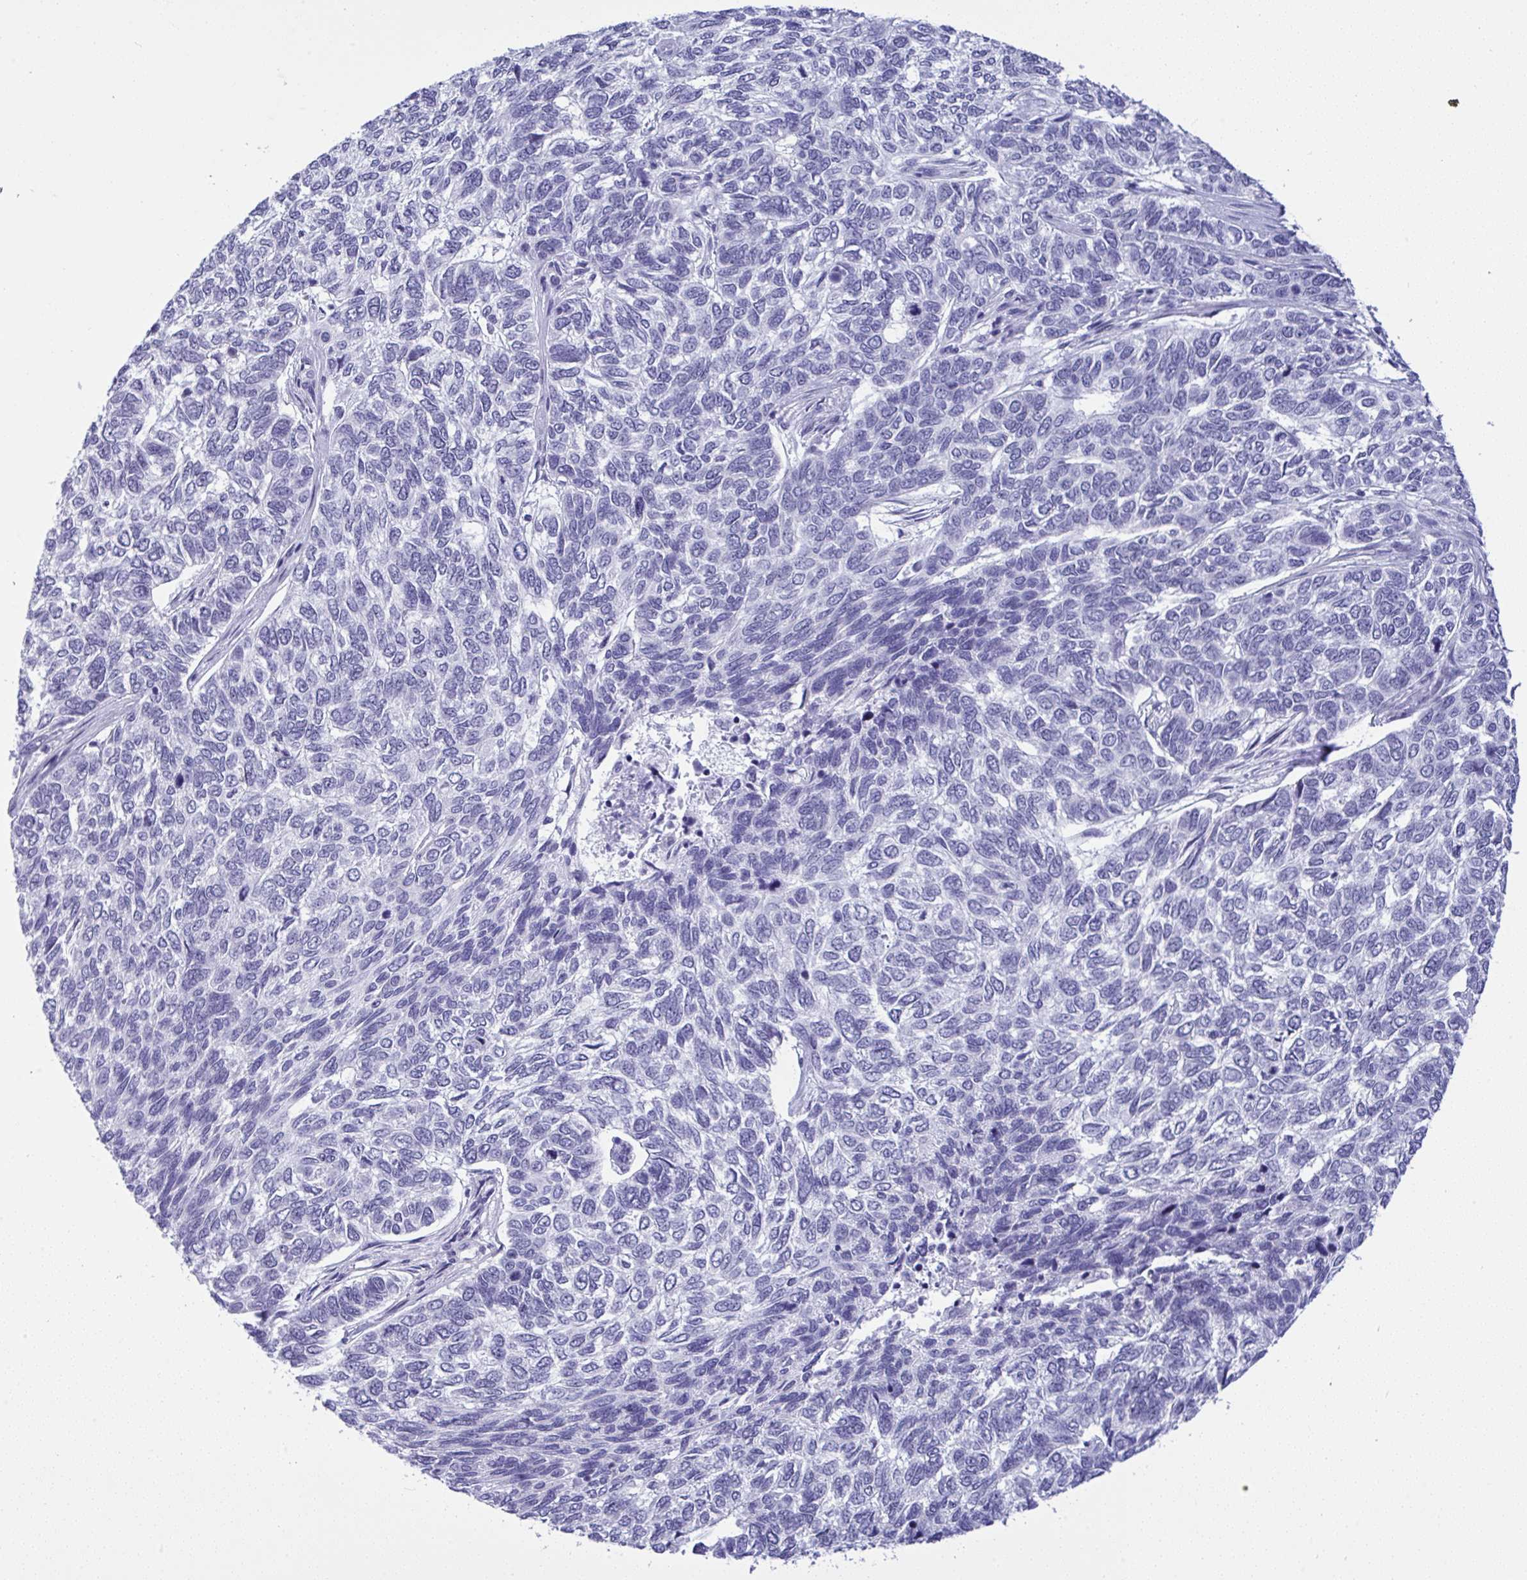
{"staining": {"intensity": "negative", "quantity": "none", "location": "none"}, "tissue": "skin cancer", "cell_type": "Tumor cells", "image_type": "cancer", "snomed": [{"axis": "morphology", "description": "Basal cell carcinoma"}, {"axis": "topography", "description": "Skin"}], "caption": "A photomicrograph of human basal cell carcinoma (skin) is negative for staining in tumor cells.", "gene": "YBX2", "patient": {"sex": "female", "age": 65}}